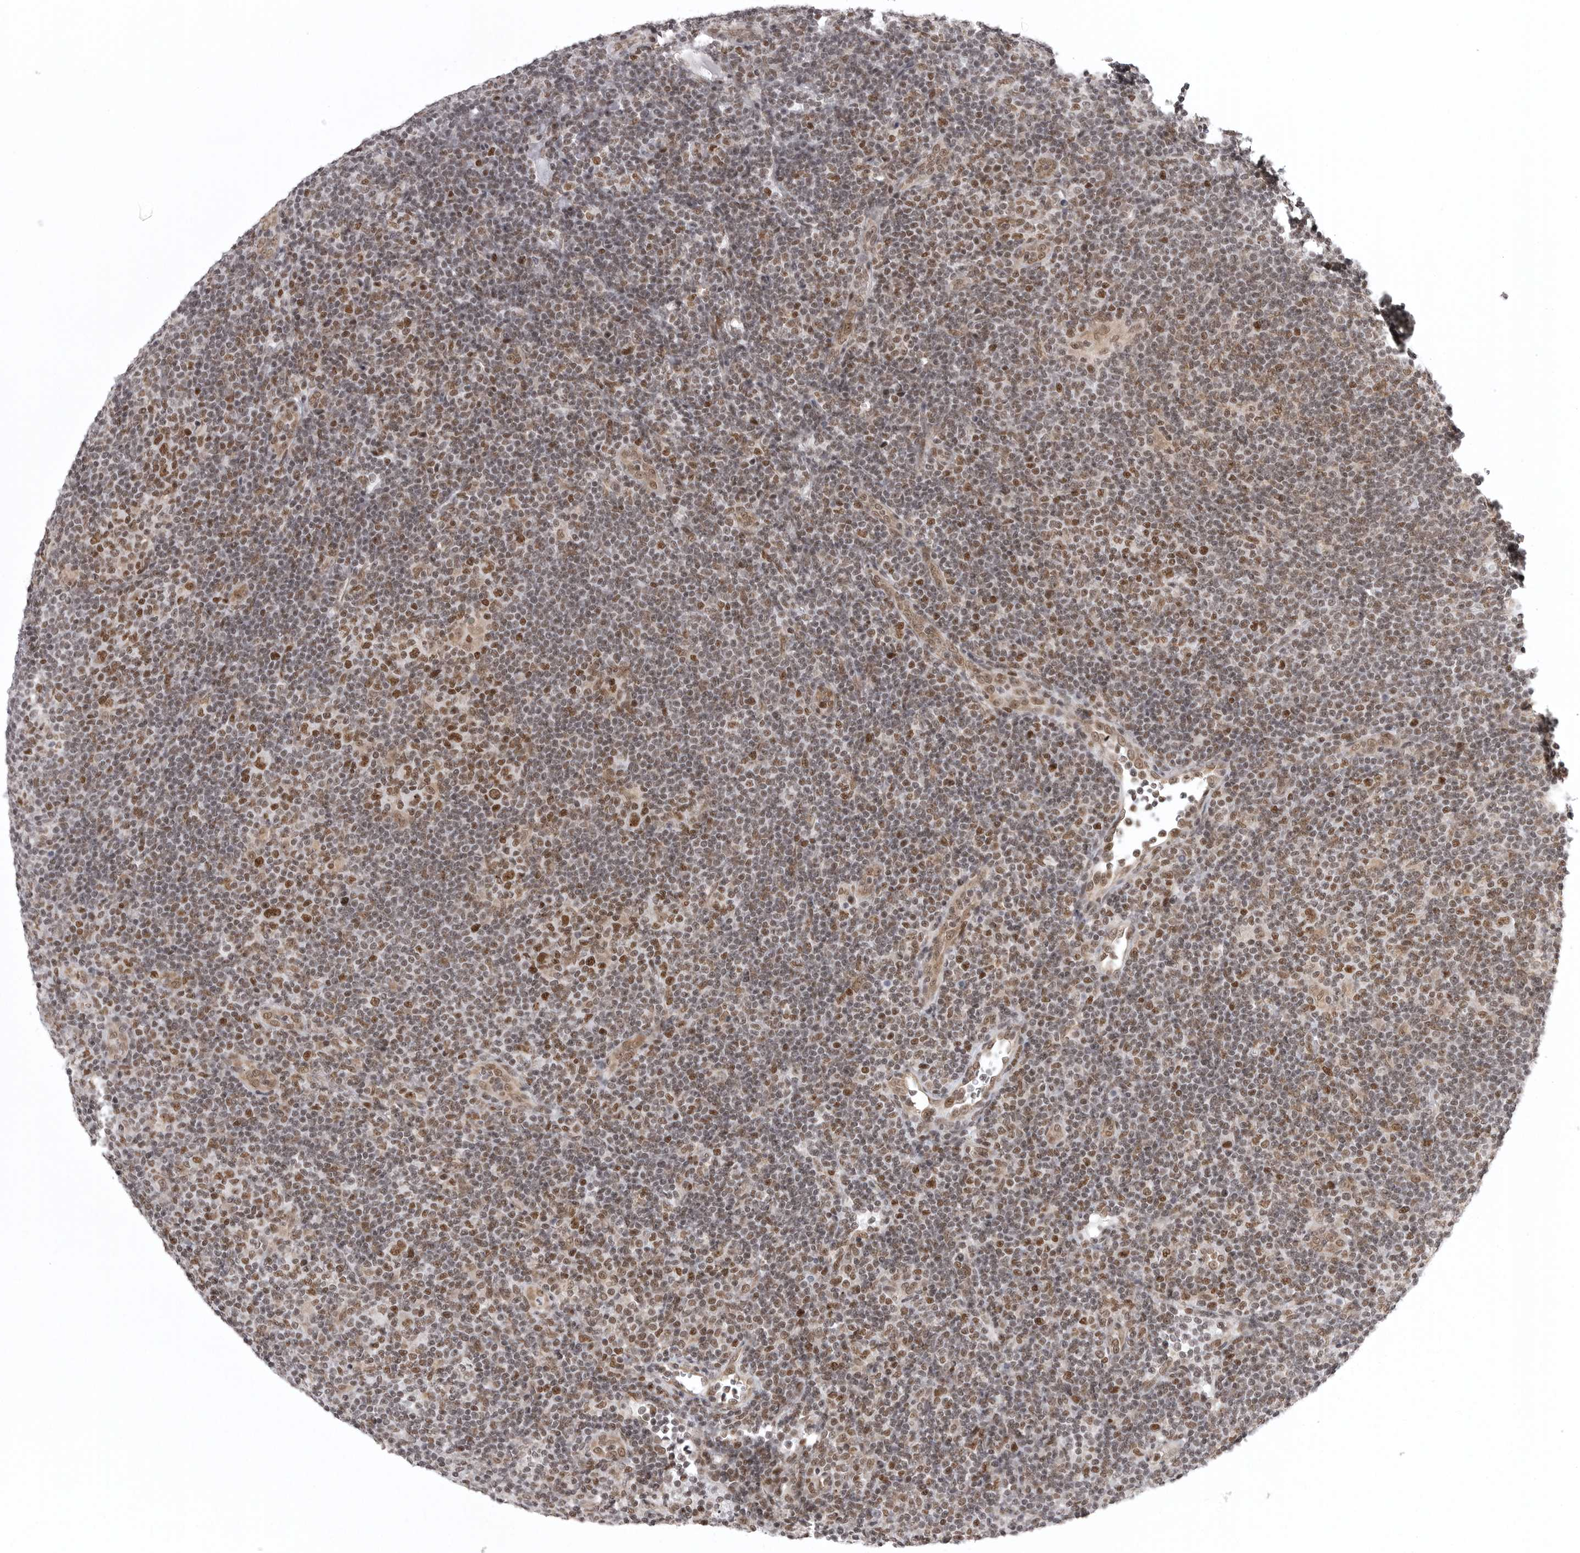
{"staining": {"intensity": "moderate", "quantity": ">75%", "location": "nuclear"}, "tissue": "lymphoma", "cell_type": "Tumor cells", "image_type": "cancer", "snomed": [{"axis": "morphology", "description": "Hodgkin's disease, NOS"}, {"axis": "topography", "description": "Lymph node"}], "caption": "The photomicrograph exhibits a brown stain indicating the presence of a protein in the nuclear of tumor cells in Hodgkin's disease.", "gene": "PRDM10", "patient": {"sex": "female", "age": 57}}